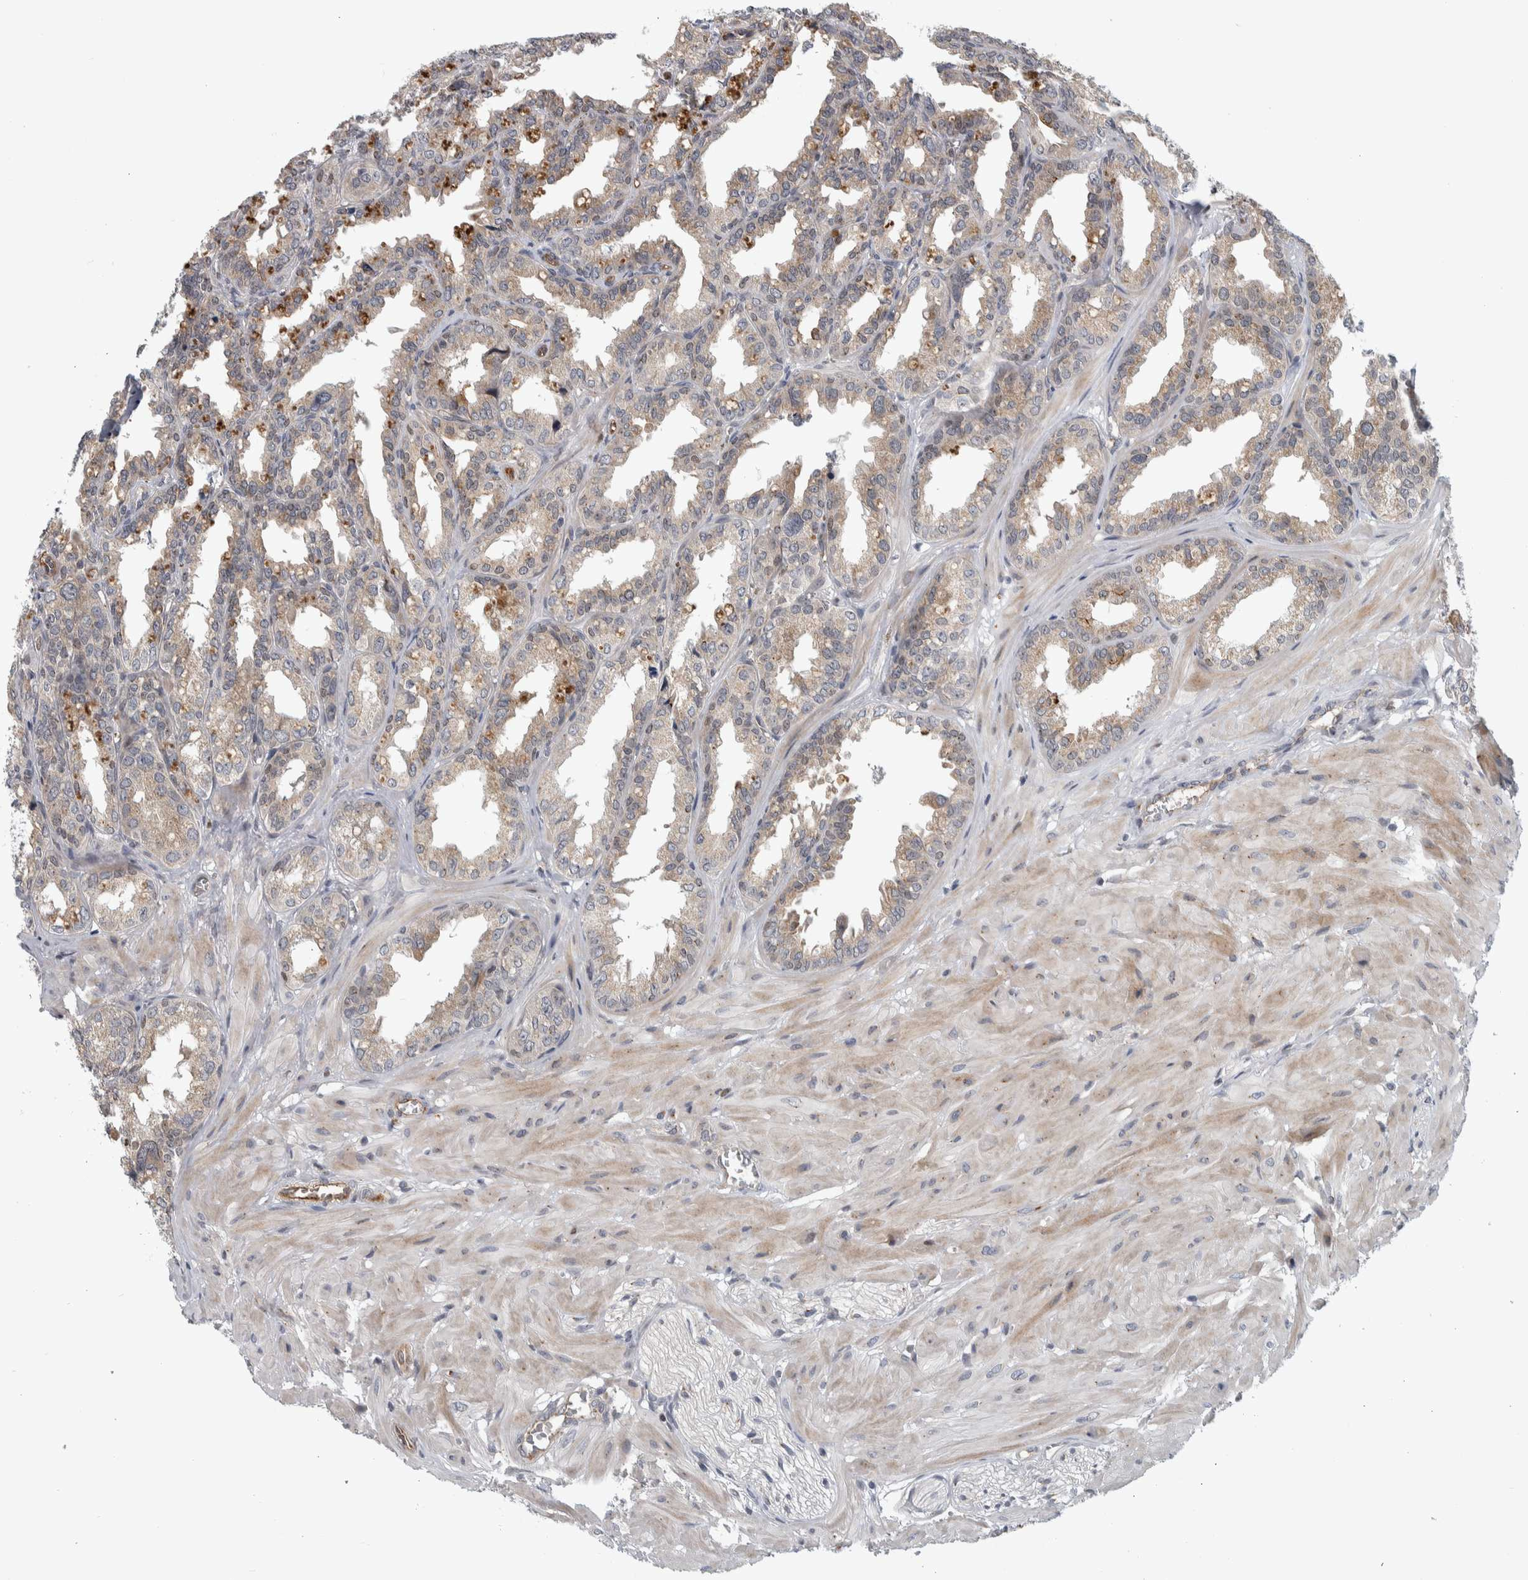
{"staining": {"intensity": "weak", "quantity": ">75%", "location": "cytoplasmic/membranous,nuclear"}, "tissue": "seminal vesicle", "cell_type": "Glandular cells", "image_type": "normal", "snomed": [{"axis": "morphology", "description": "Normal tissue, NOS"}, {"axis": "topography", "description": "Prostate"}, {"axis": "topography", "description": "Seminal veicle"}], "caption": "High-power microscopy captured an immunohistochemistry (IHC) photomicrograph of benign seminal vesicle, revealing weak cytoplasmic/membranous,nuclear expression in approximately >75% of glandular cells.", "gene": "MSL1", "patient": {"sex": "male", "age": 51}}